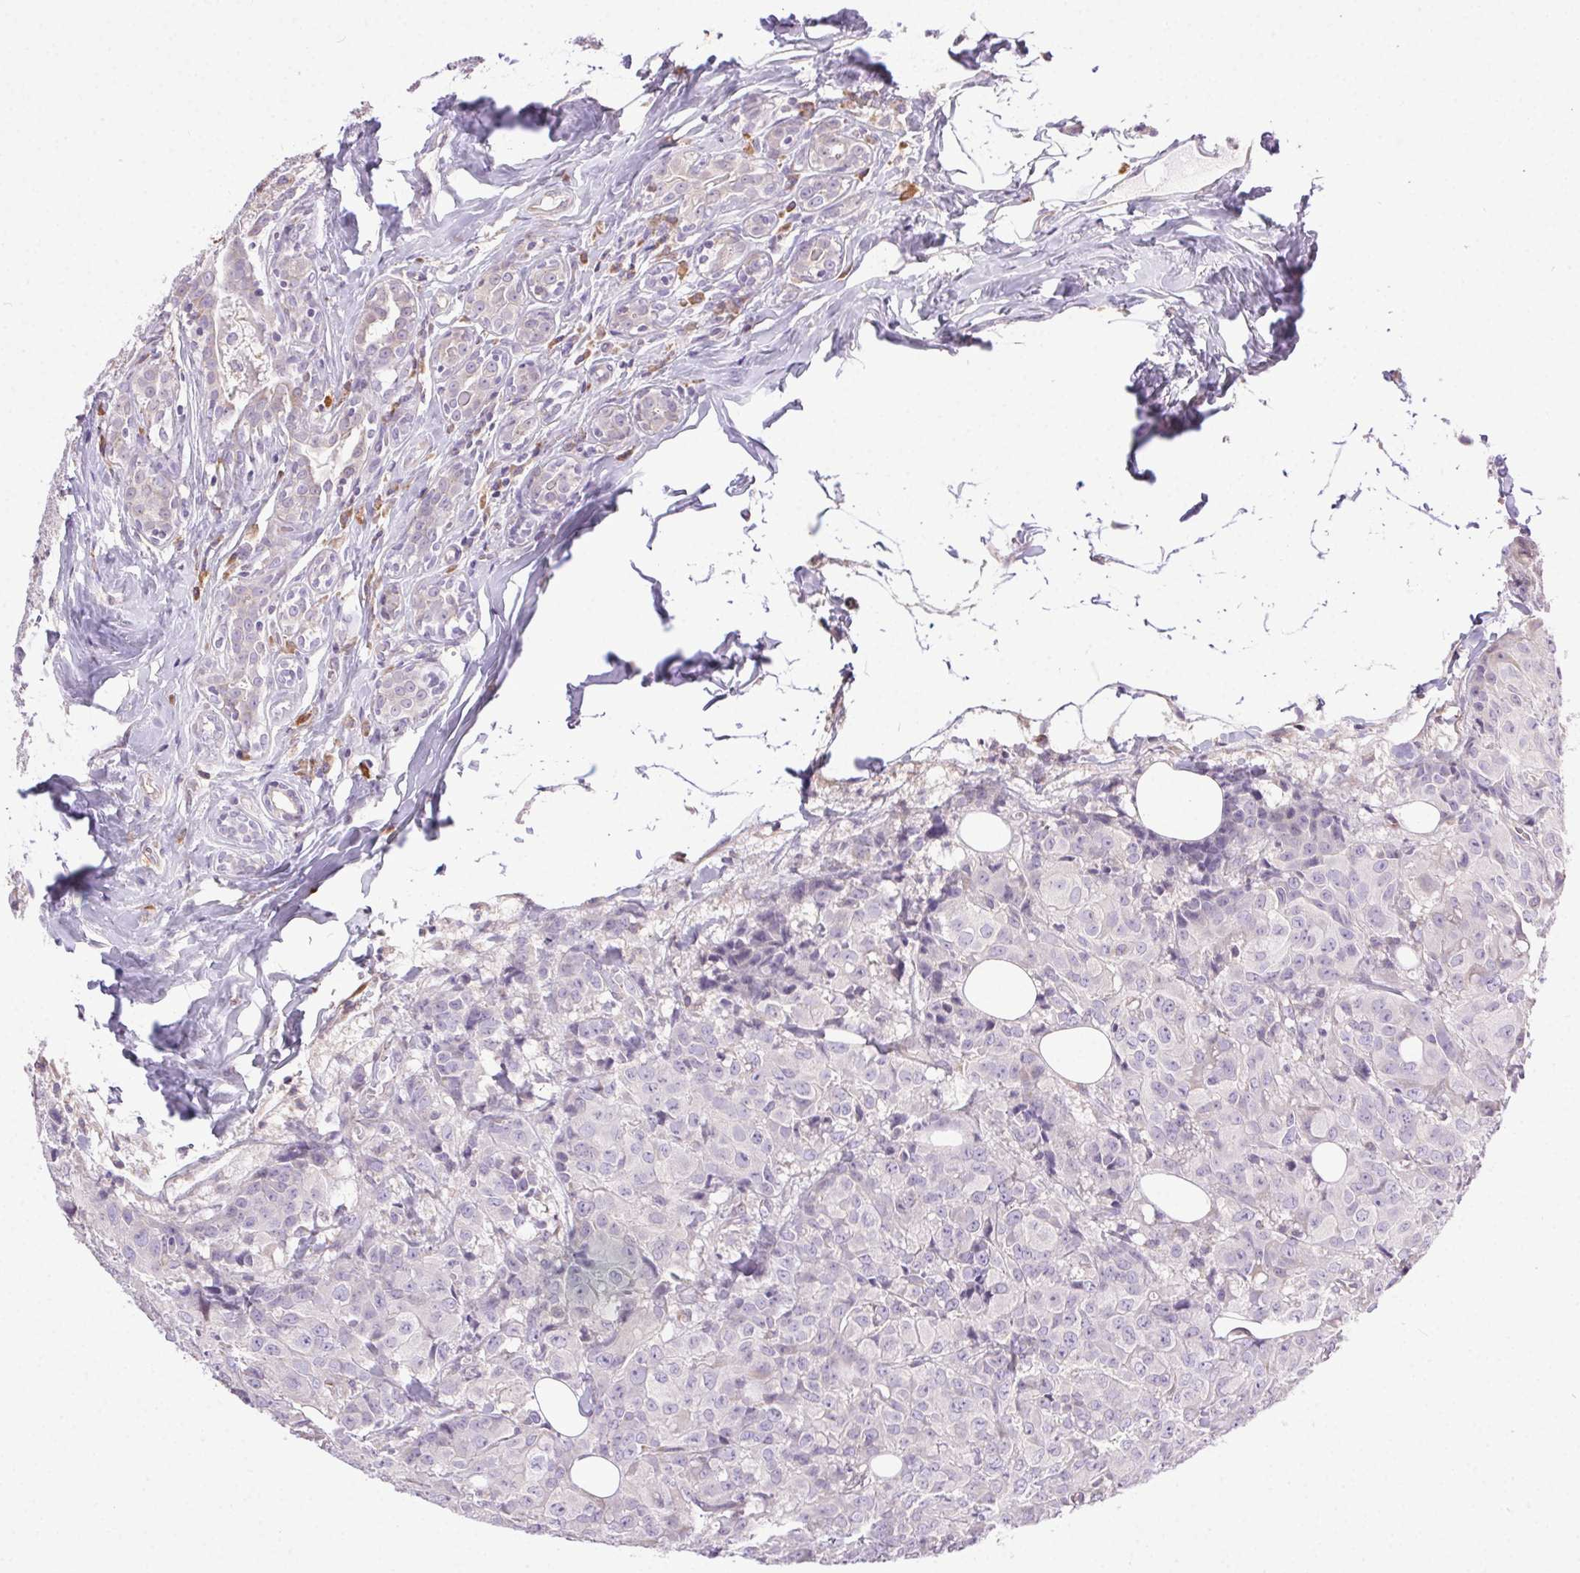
{"staining": {"intensity": "negative", "quantity": "none", "location": "none"}, "tissue": "breast cancer", "cell_type": "Tumor cells", "image_type": "cancer", "snomed": [{"axis": "morphology", "description": "Duct carcinoma"}, {"axis": "topography", "description": "Breast"}], "caption": "An immunohistochemistry (IHC) image of intraductal carcinoma (breast) is shown. There is no staining in tumor cells of intraductal carcinoma (breast).", "gene": "SNX31", "patient": {"sex": "female", "age": 43}}